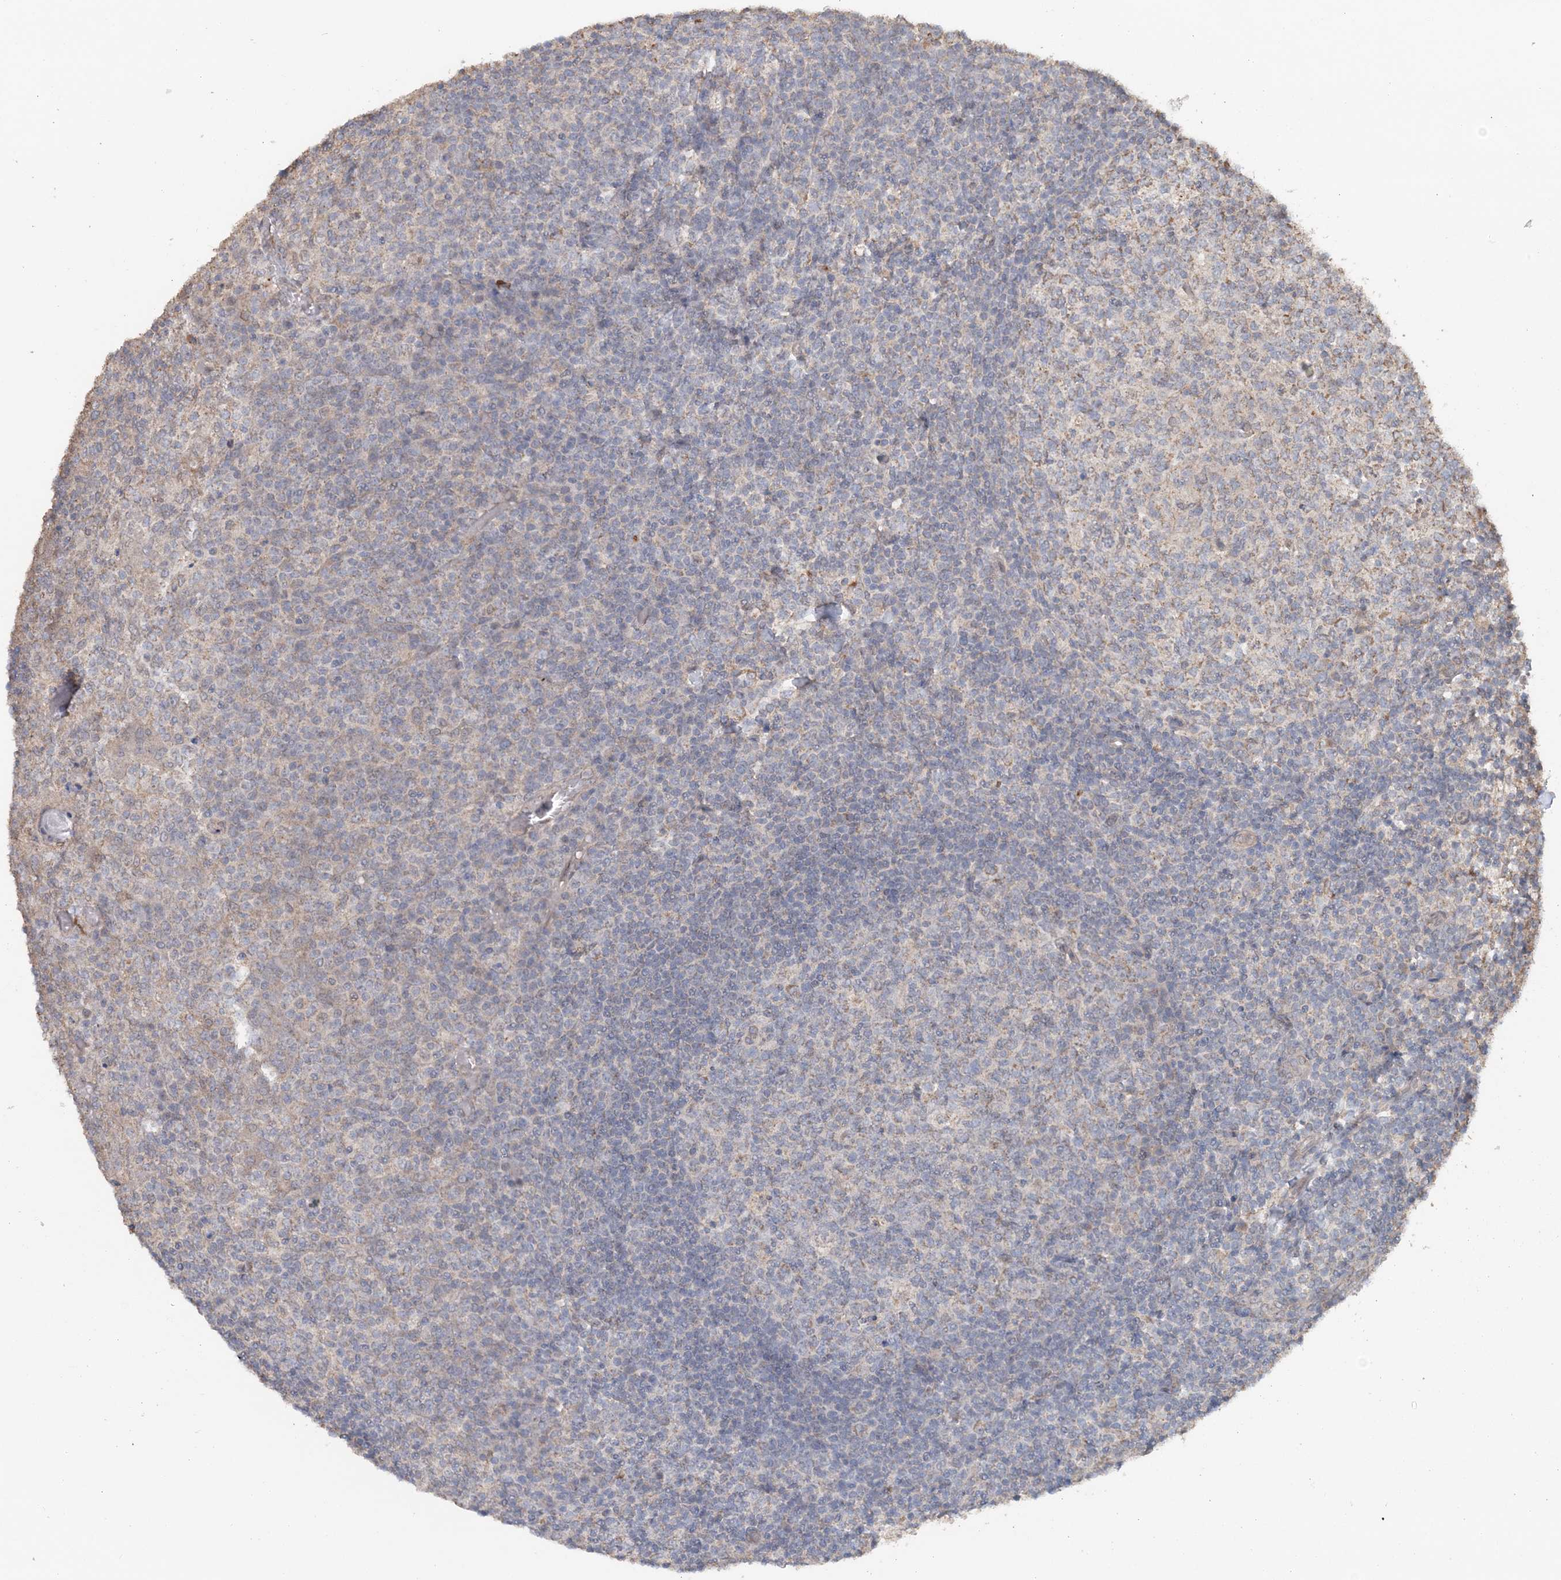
{"staining": {"intensity": "weak", "quantity": "<25%", "location": "cytoplasmic/membranous"}, "tissue": "tonsil", "cell_type": "Germinal center cells", "image_type": "normal", "snomed": [{"axis": "morphology", "description": "Normal tissue, NOS"}, {"axis": "topography", "description": "Tonsil"}], "caption": "IHC image of normal tonsil stained for a protein (brown), which exhibits no positivity in germinal center cells. (DAB (3,3'-diaminobenzidine) immunohistochemistry visualized using brightfield microscopy, high magnification).", "gene": "FBXO38", "patient": {"sex": "female", "age": 19}}